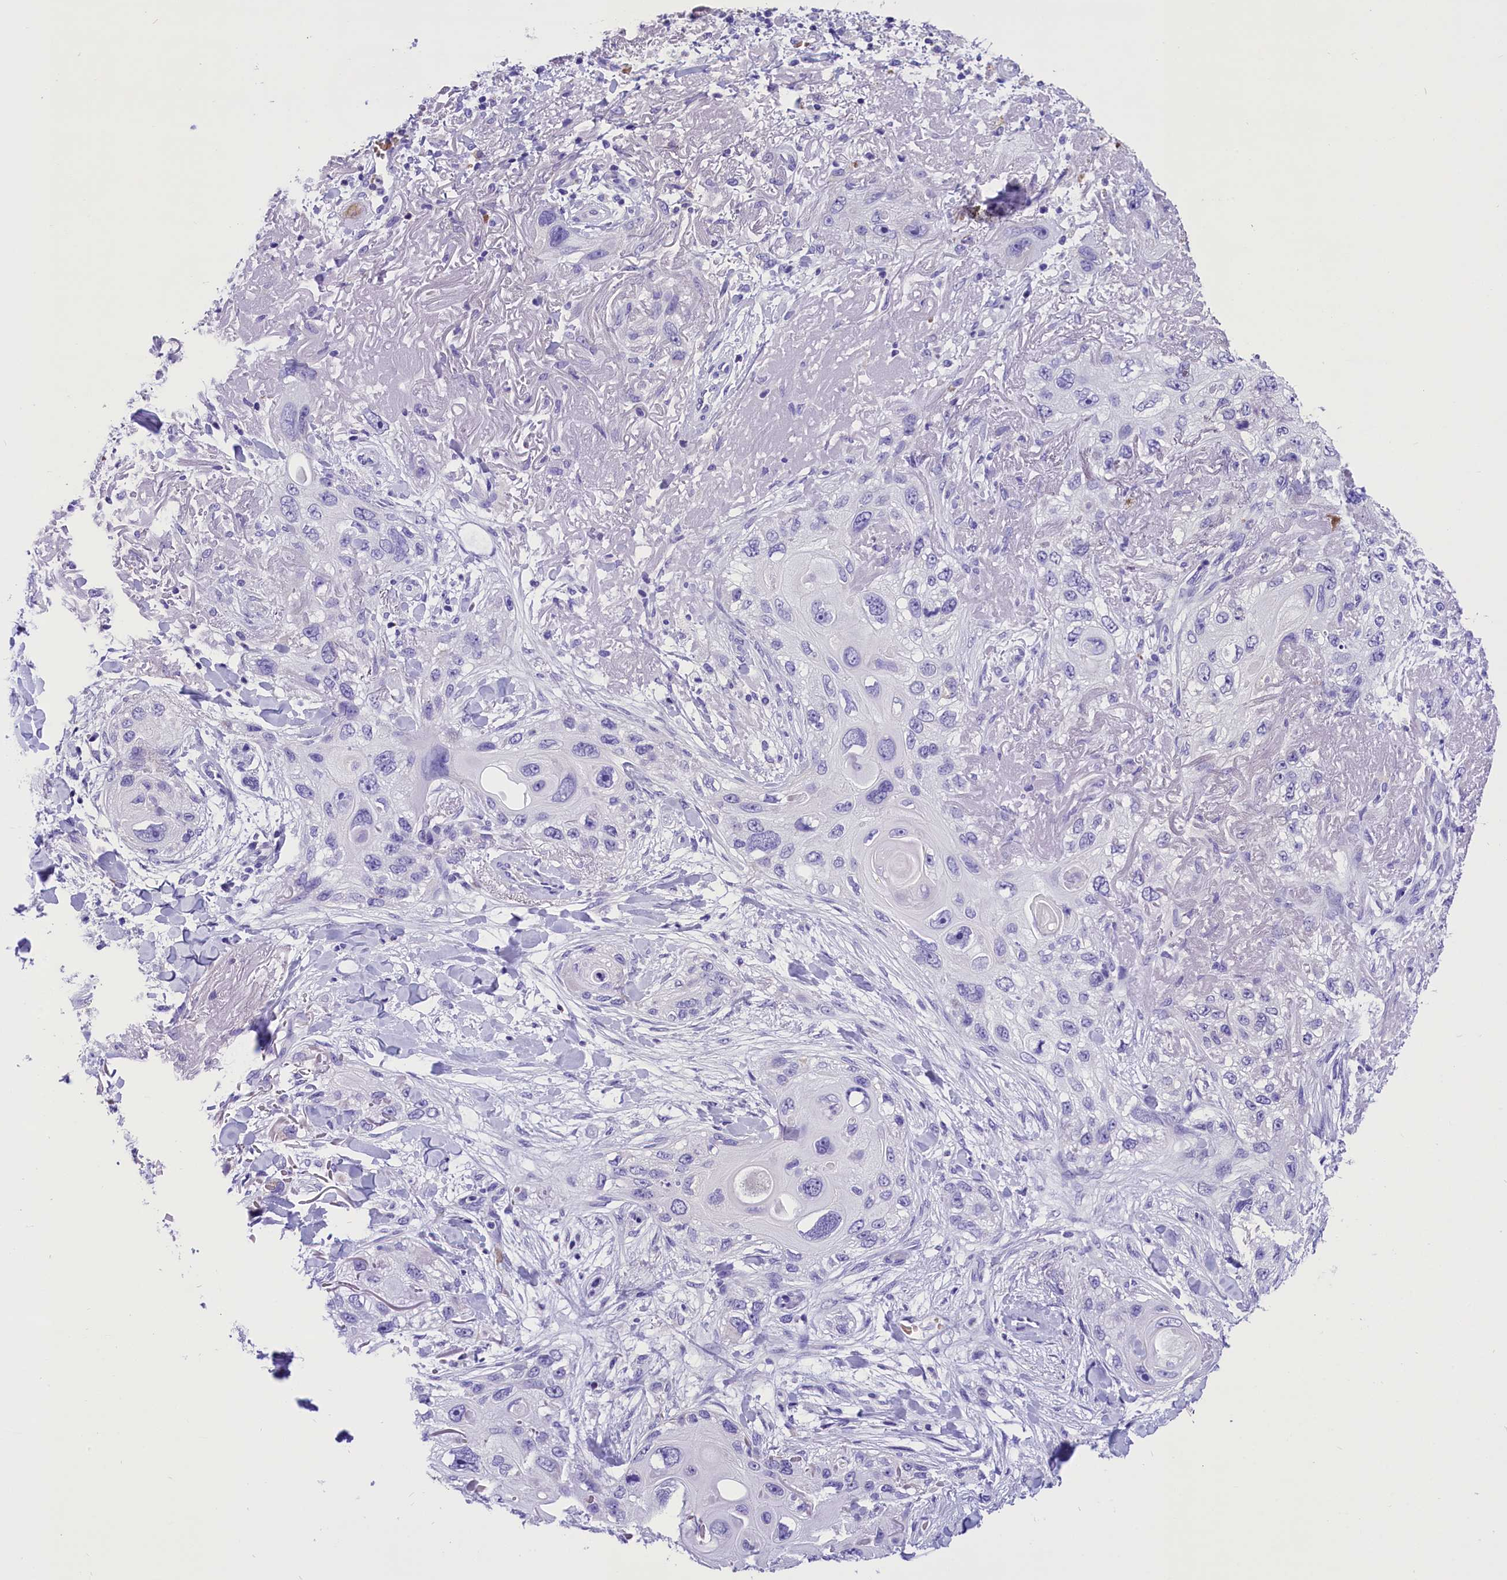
{"staining": {"intensity": "negative", "quantity": "none", "location": "none"}, "tissue": "skin cancer", "cell_type": "Tumor cells", "image_type": "cancer", "snomed": [{"axis": "morphology", "description": "Normal tissue, NOS"}, {"axis": "morphology", "description": "Squamous cell carcinoma, NOS"}, {"axis": "topography", "description": "Skin"}], "caption": "High power microscopy photomicrograph of an IHC photomicrograph of skin squamous cell carcinoma, revealing no significant expression in tumor cells.", "gene": "ABAT", "patient": {"sex": "male", "age": 72}}